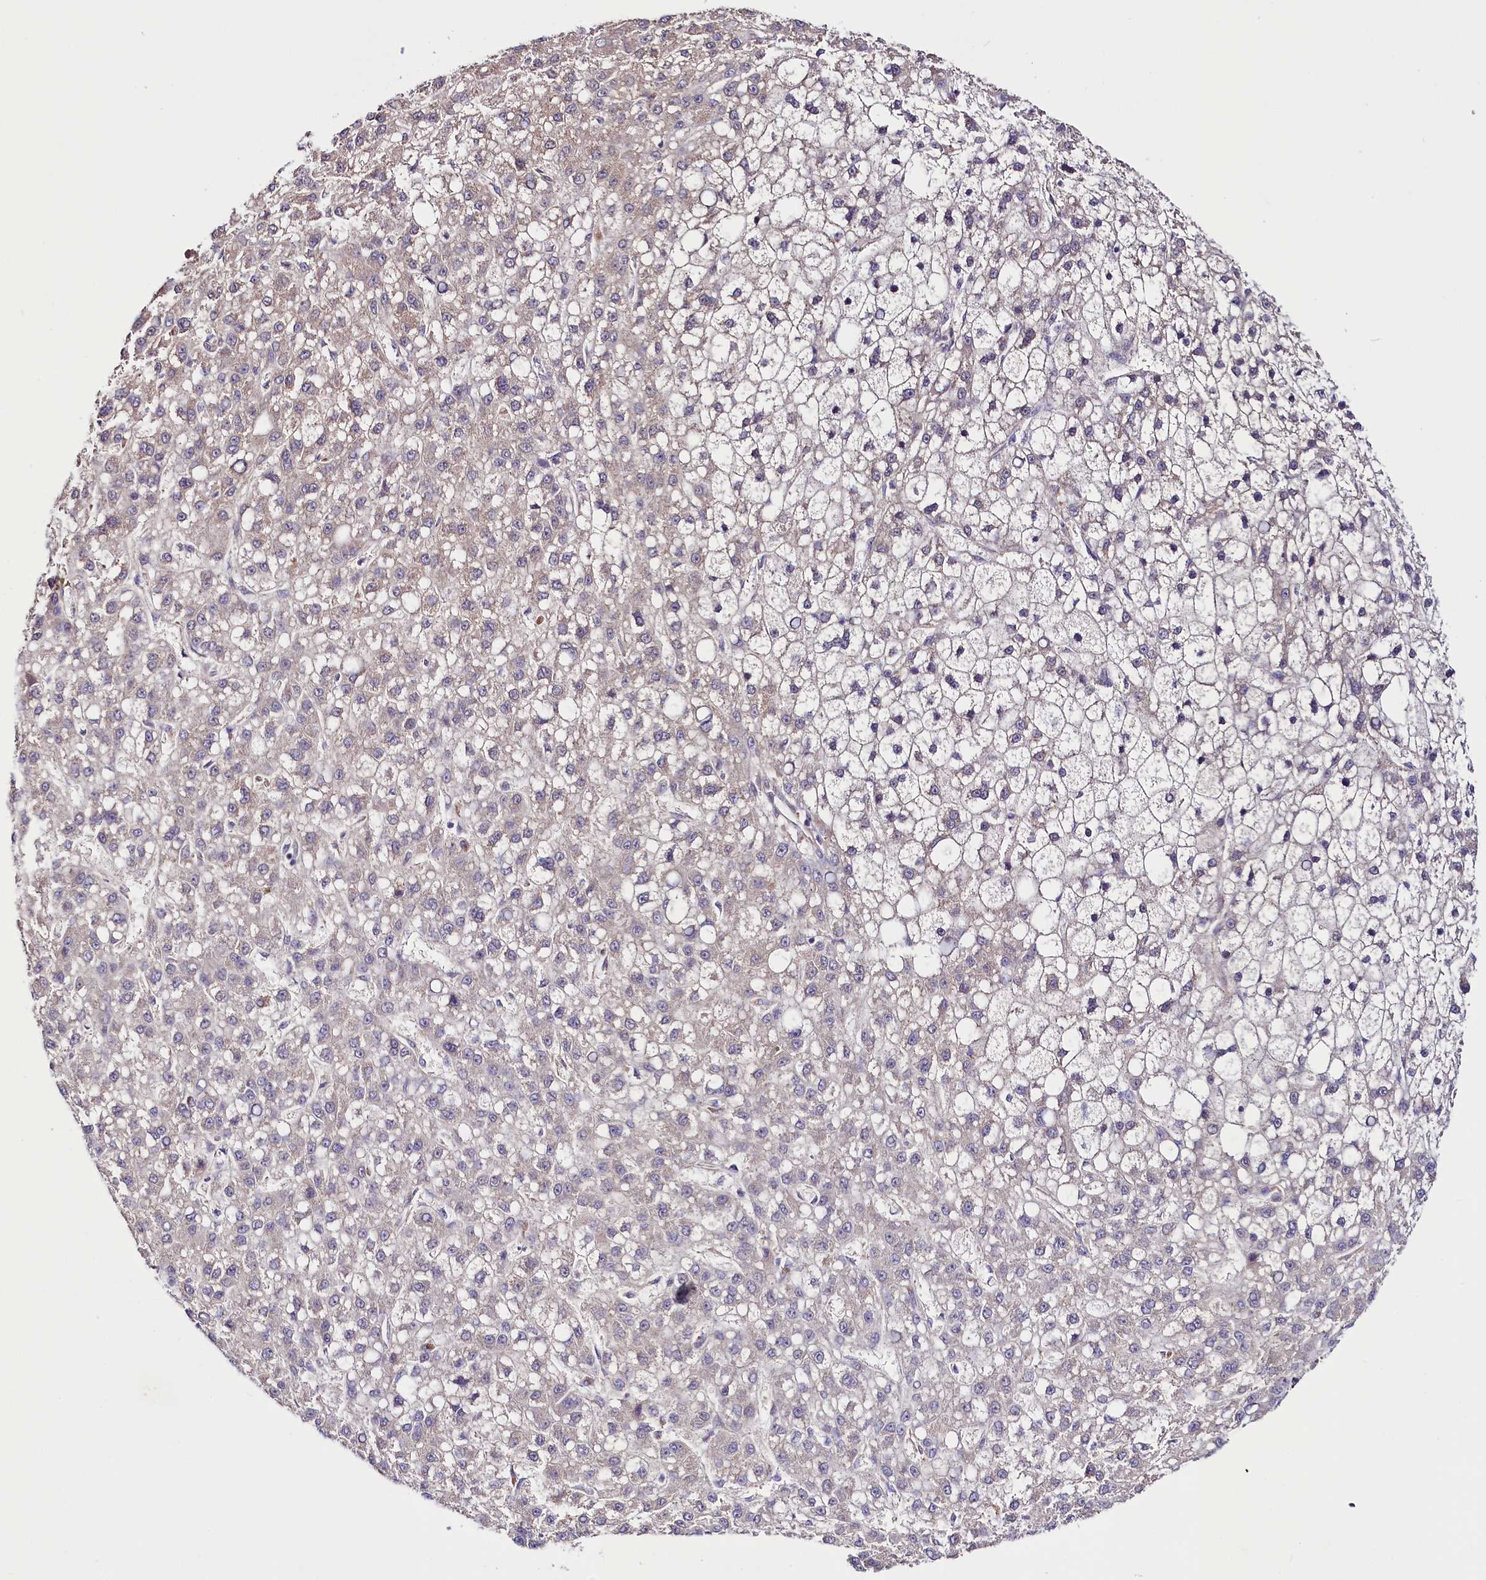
{"staining": {"intensity": "weak", "quantity": "<25%", "location": "cytoplasmic/membranous"}, "tissue": "liver cancer", "cell_type": "Tumor cells", "image_type": "cancer", "snomed": [{"axis": "morphology", "description": "Carcinoma, Hepatocellular, NOS"}, {"axis": "topography", "description": "Liver"}], "caption": "An immunohistochemistry (IHC) image of hepatocellular carcinoma (liver) is shown. There is no staining in tumor cells of hepatocellular carcinoma (liver).", "gene": "PHLDB1", "patient": {"sex": "male", "age": 67}}